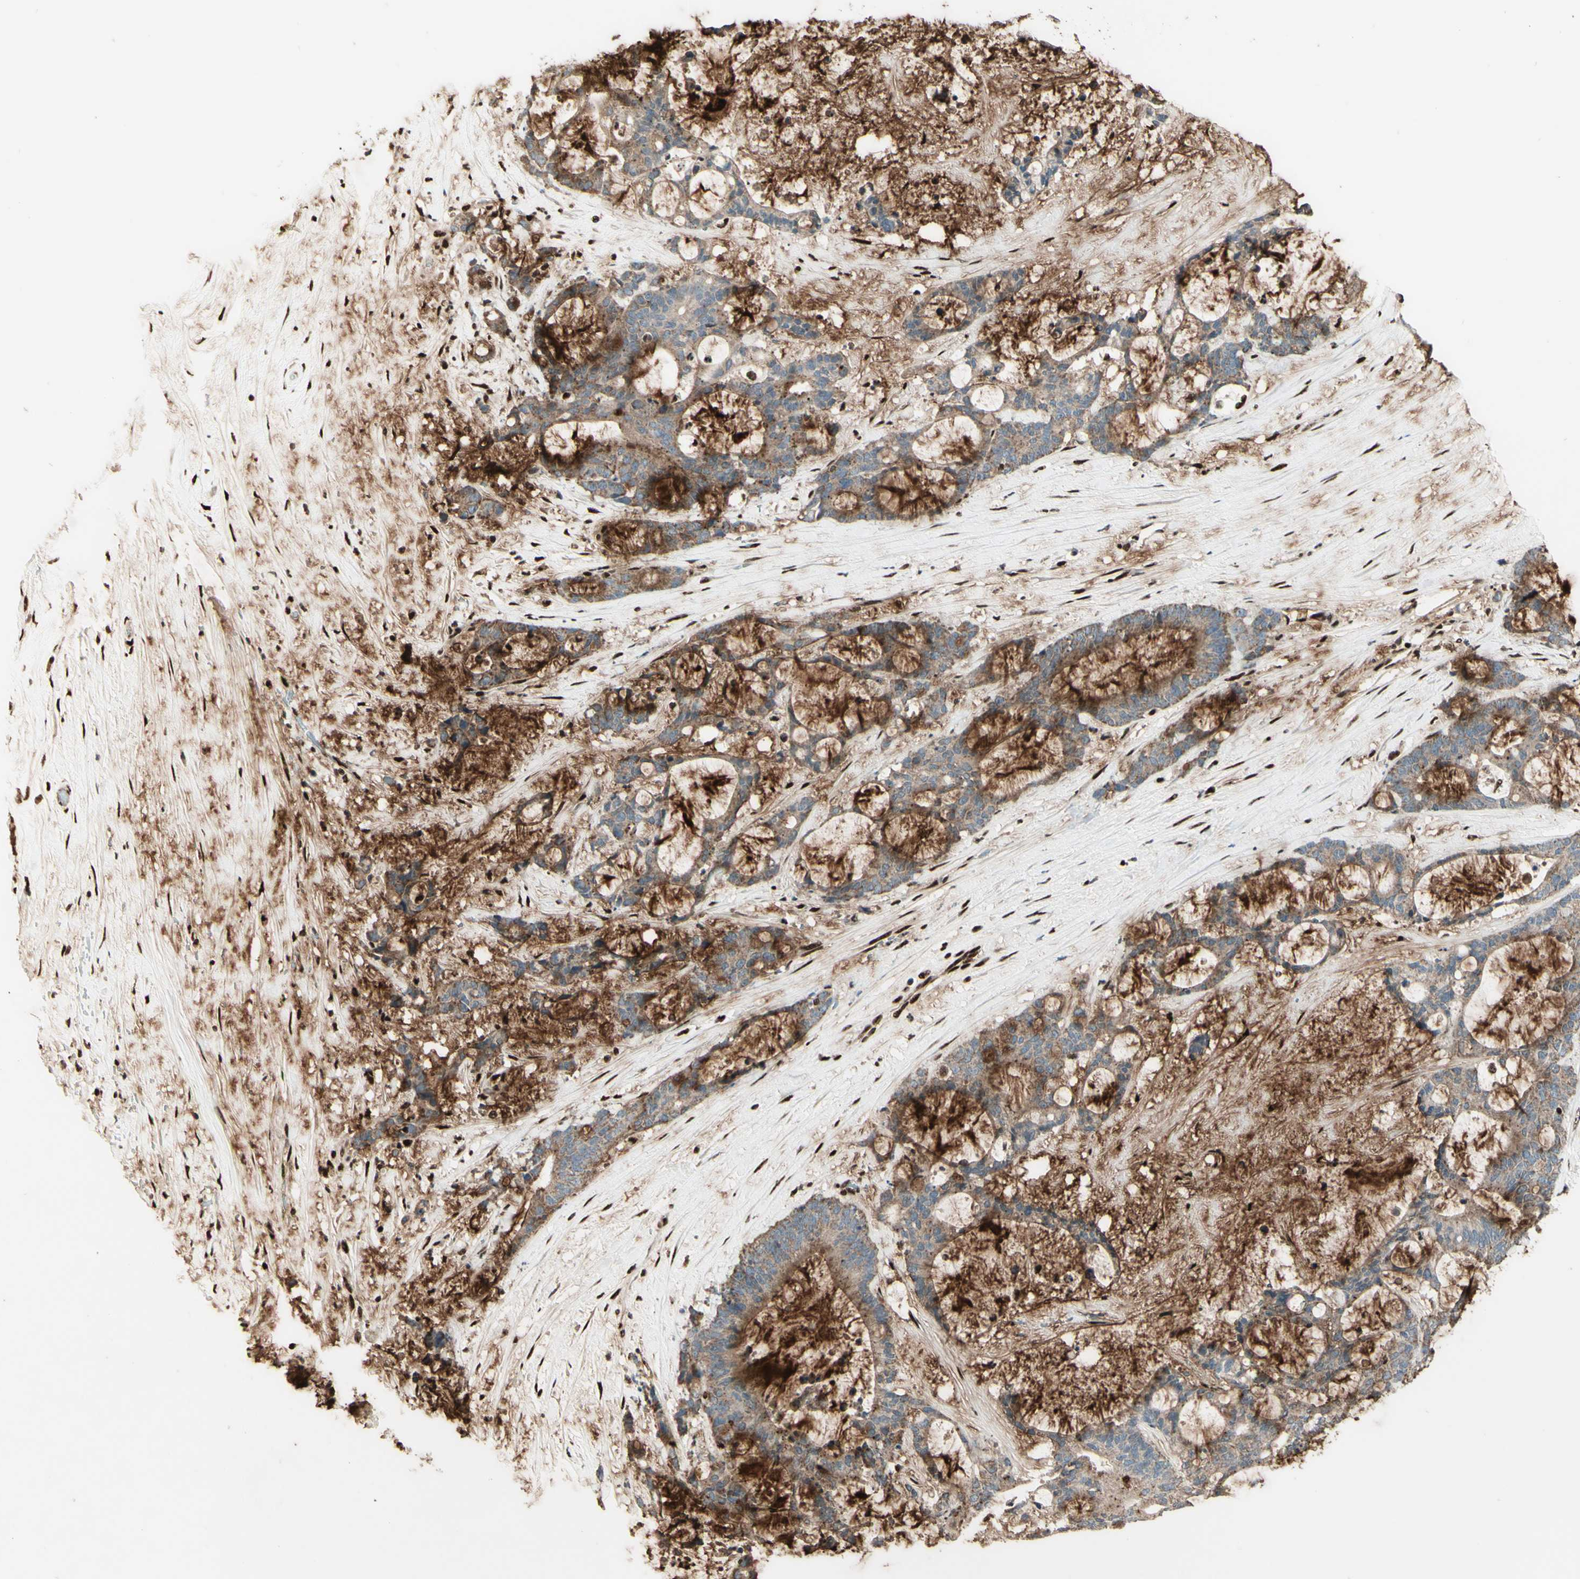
{"staining": {"intensity": "weak", "quantity": ">75%", "location": "cytoplasmic/membranous"}, "tissue": "liver cancer", "cell_type": "Tumor cells", "image_type": "cancer", "snomed": [{"axis": "morphology", "description": "Cholangiocarcinoma"}, {"axis": "topography", "description": "Liver"}], "caption": "Immunohistochemical staining of human liver cholangiocarcinoma reveals weak cytoplasmic/membranous protein expression in about >75% of tumor cells.", "gene": "NR3C1", "patient": {"sex": "female", "age": 73}}